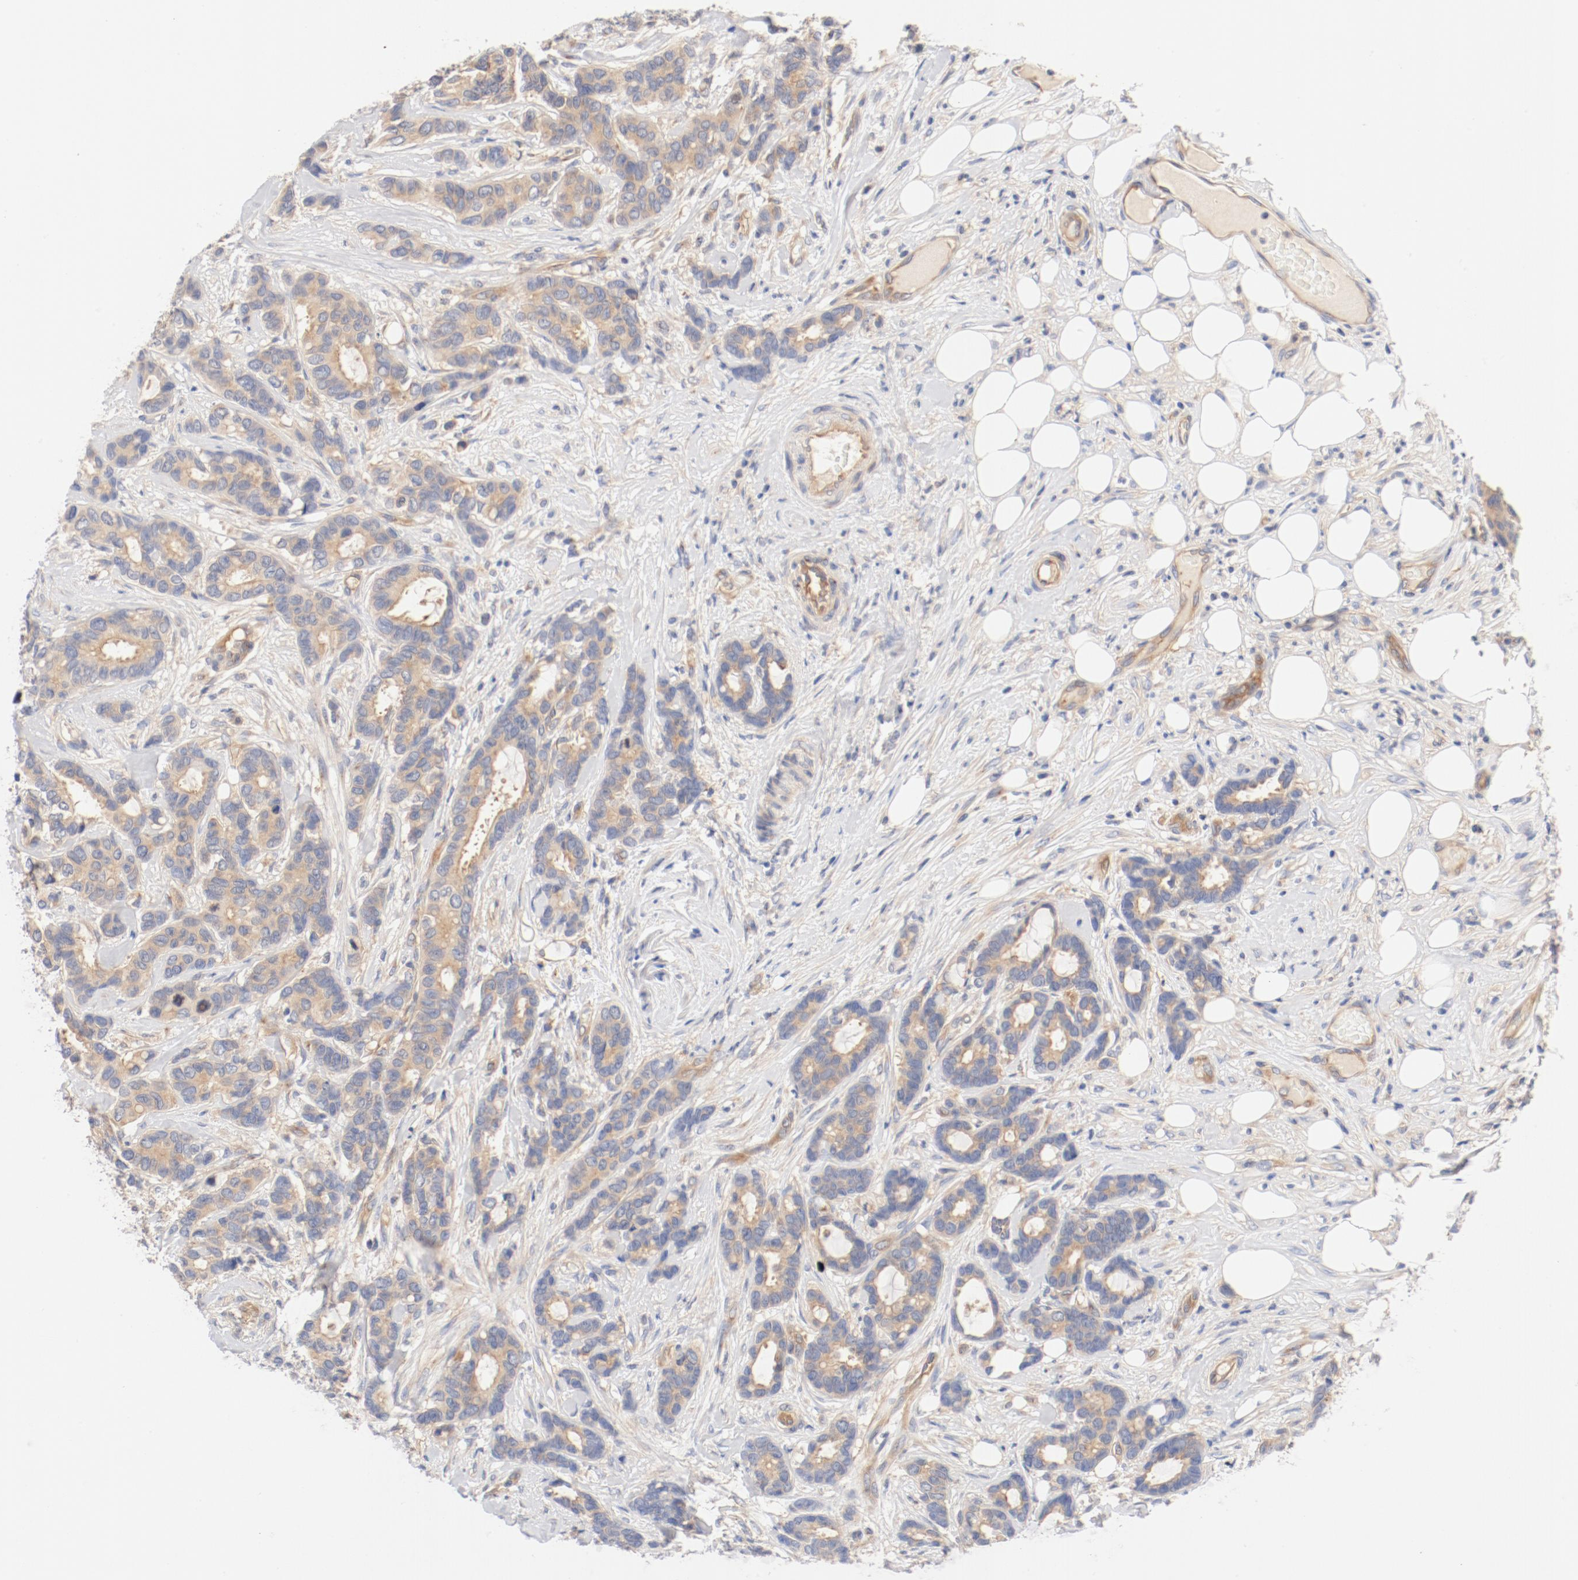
{"staining": {"intensity": "weak", "quantity": ">75%", "location": "cytoplasmic/membranous"}, "tissue": "breast cancer", "cell_type": "Tumor cells", "image_type": "cancer", "snomed": [{"axis": "morphology", "description": "Duct carcinoma"}, {"axis": "topography", "description": "Breast"}], "caption": "Infiltrating ductal carcinoma (breast) stained with immunohistochemistry (IHC) demonstrates weak cytoplasmic/membranous positivity in approximately >75% of tumor cells.", "gene": "DYNC1H1", "patient": {"sex": "female", "age": 87}}